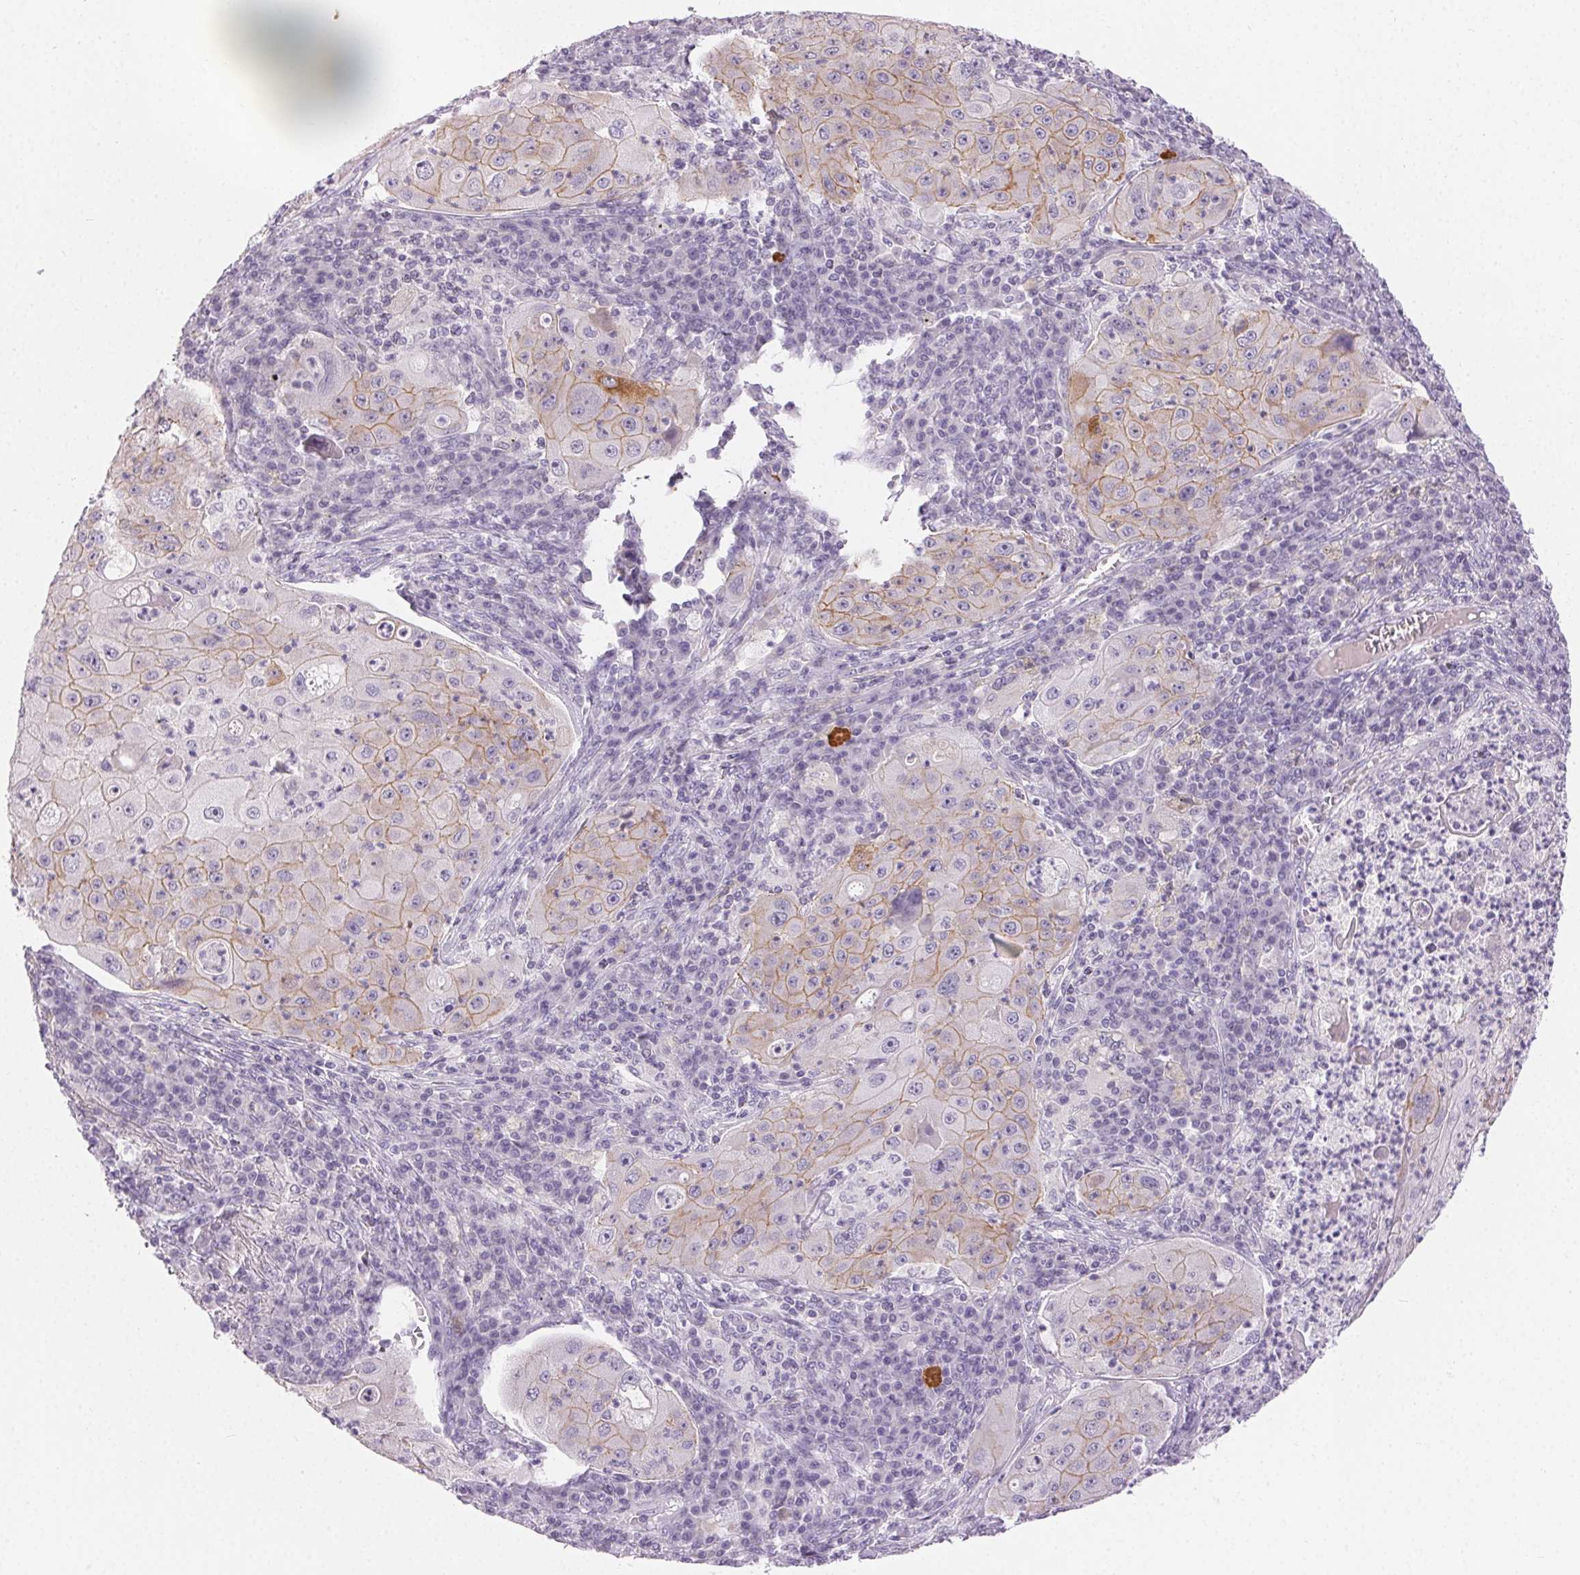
{"staining": {"intensity": "weak", "quantity": "25%-75%", "location": "cytoplasmic/membranous"}, "tissue": "lung cancer", "cell_type": "Tumor cells", "image_type": "cancer", "snomed": [{"axis": "morphology", "description": "Squamous cell carcinoma, NOS"}, {"axis": "topography", "description": "Lung"}], "caption": "An immunohistochemistry image of neoplastic tissue is shown. Protein staining in brown shows weak cytoplasmic/membranous positivity in squamous cell carcinoma (lung) within tumor cells.", "gene": "SFTPD", "patient": {"sex": "female", "age": 59}}